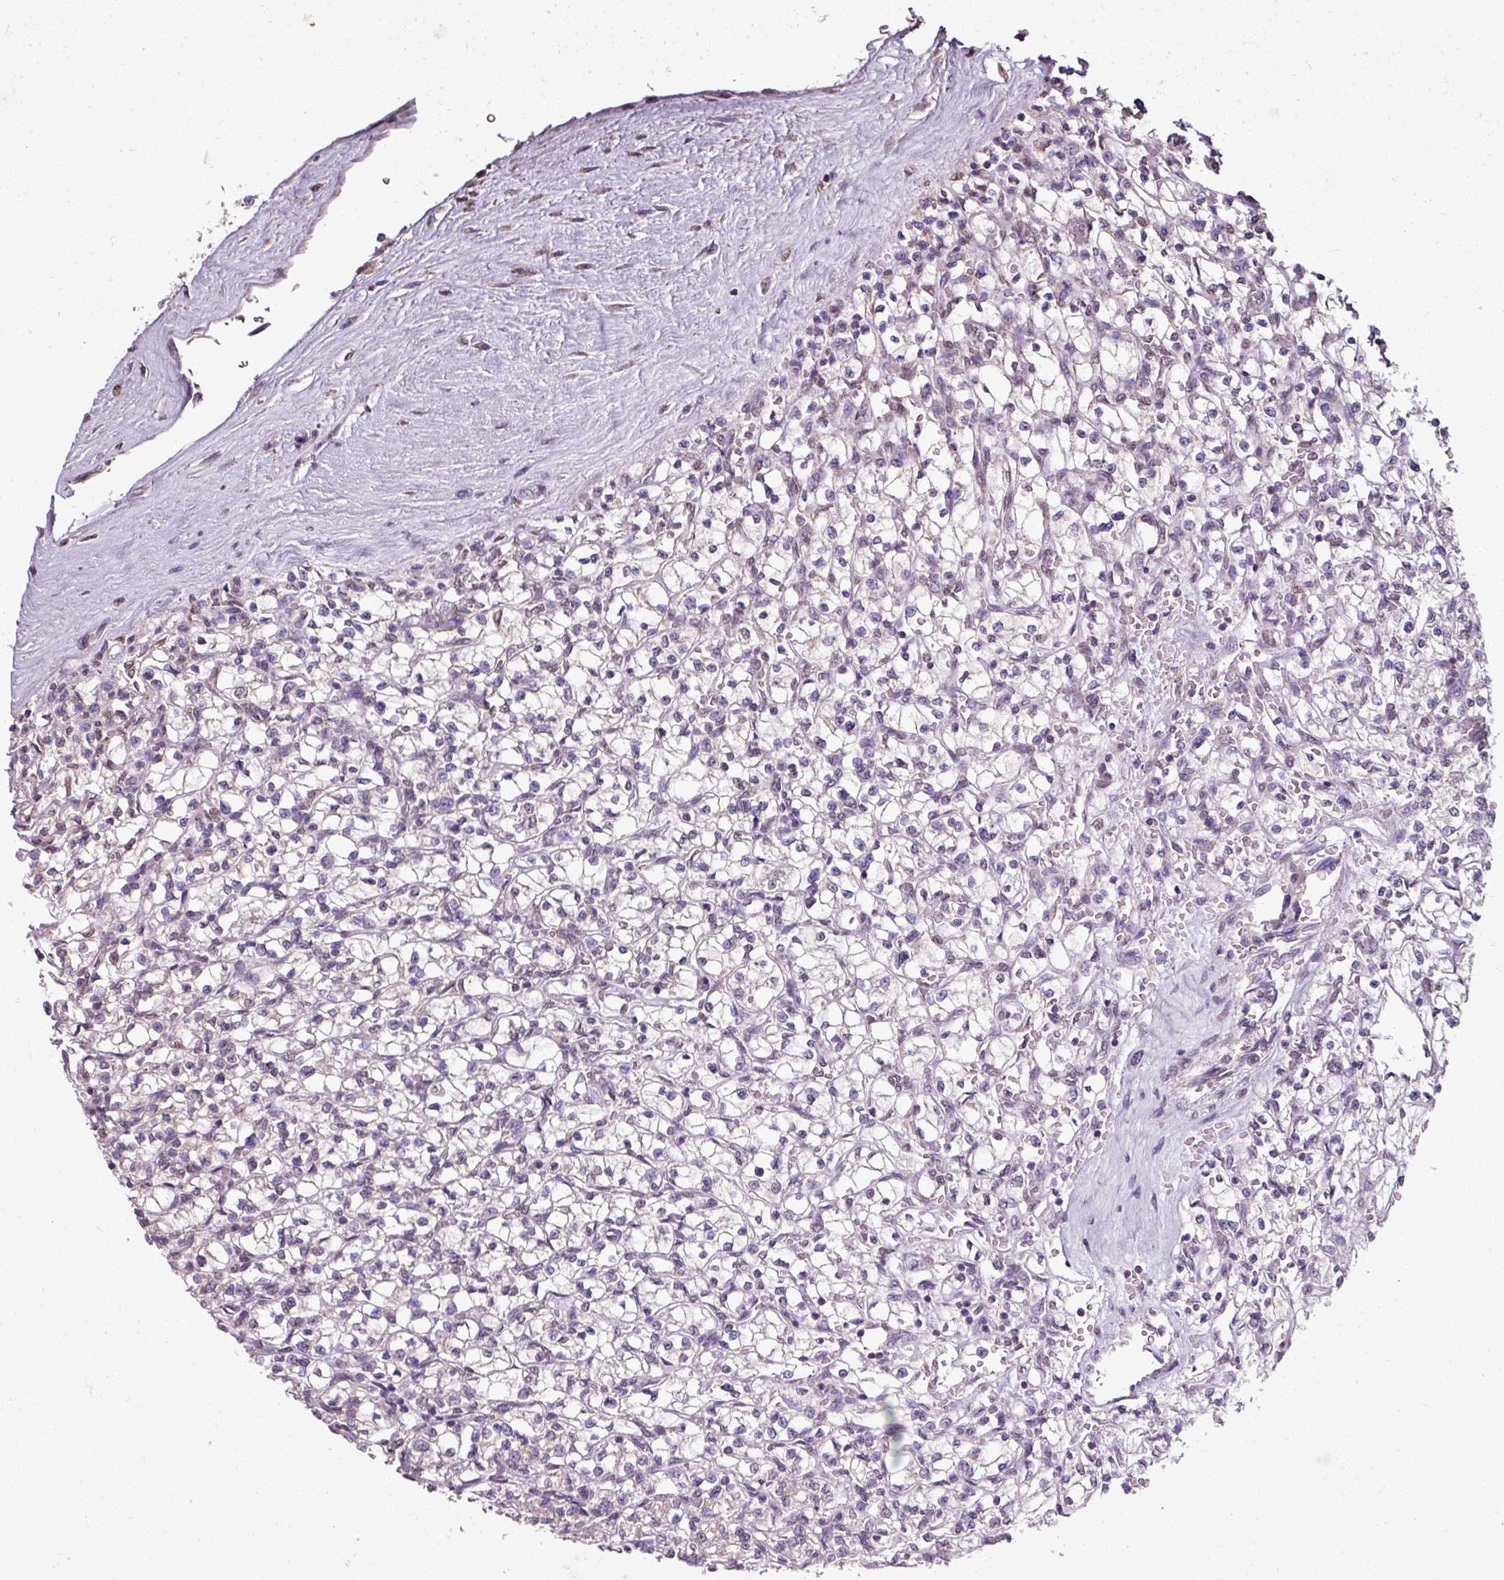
{"staining": {"intensity": "negative", "quantity": "none", "location": "none"}, "tissue": "renal cancer", "cell_type": "Tumor cells", "image_type": "cancer", "snomed": [{"axis": "morphology", "description": "Adenocarcinoma, NOS"}, {"axis": "topography", "description": "Kidney"}], "caption": "High magnification brightfield microscopy of renal adenocarcinoma stained with DAB (brown) and counterstained with hematoxylin (blue): tumor cells show no significant staining.", "gene": "JPH2", "patient": {"sex": "female", "age": 64}}